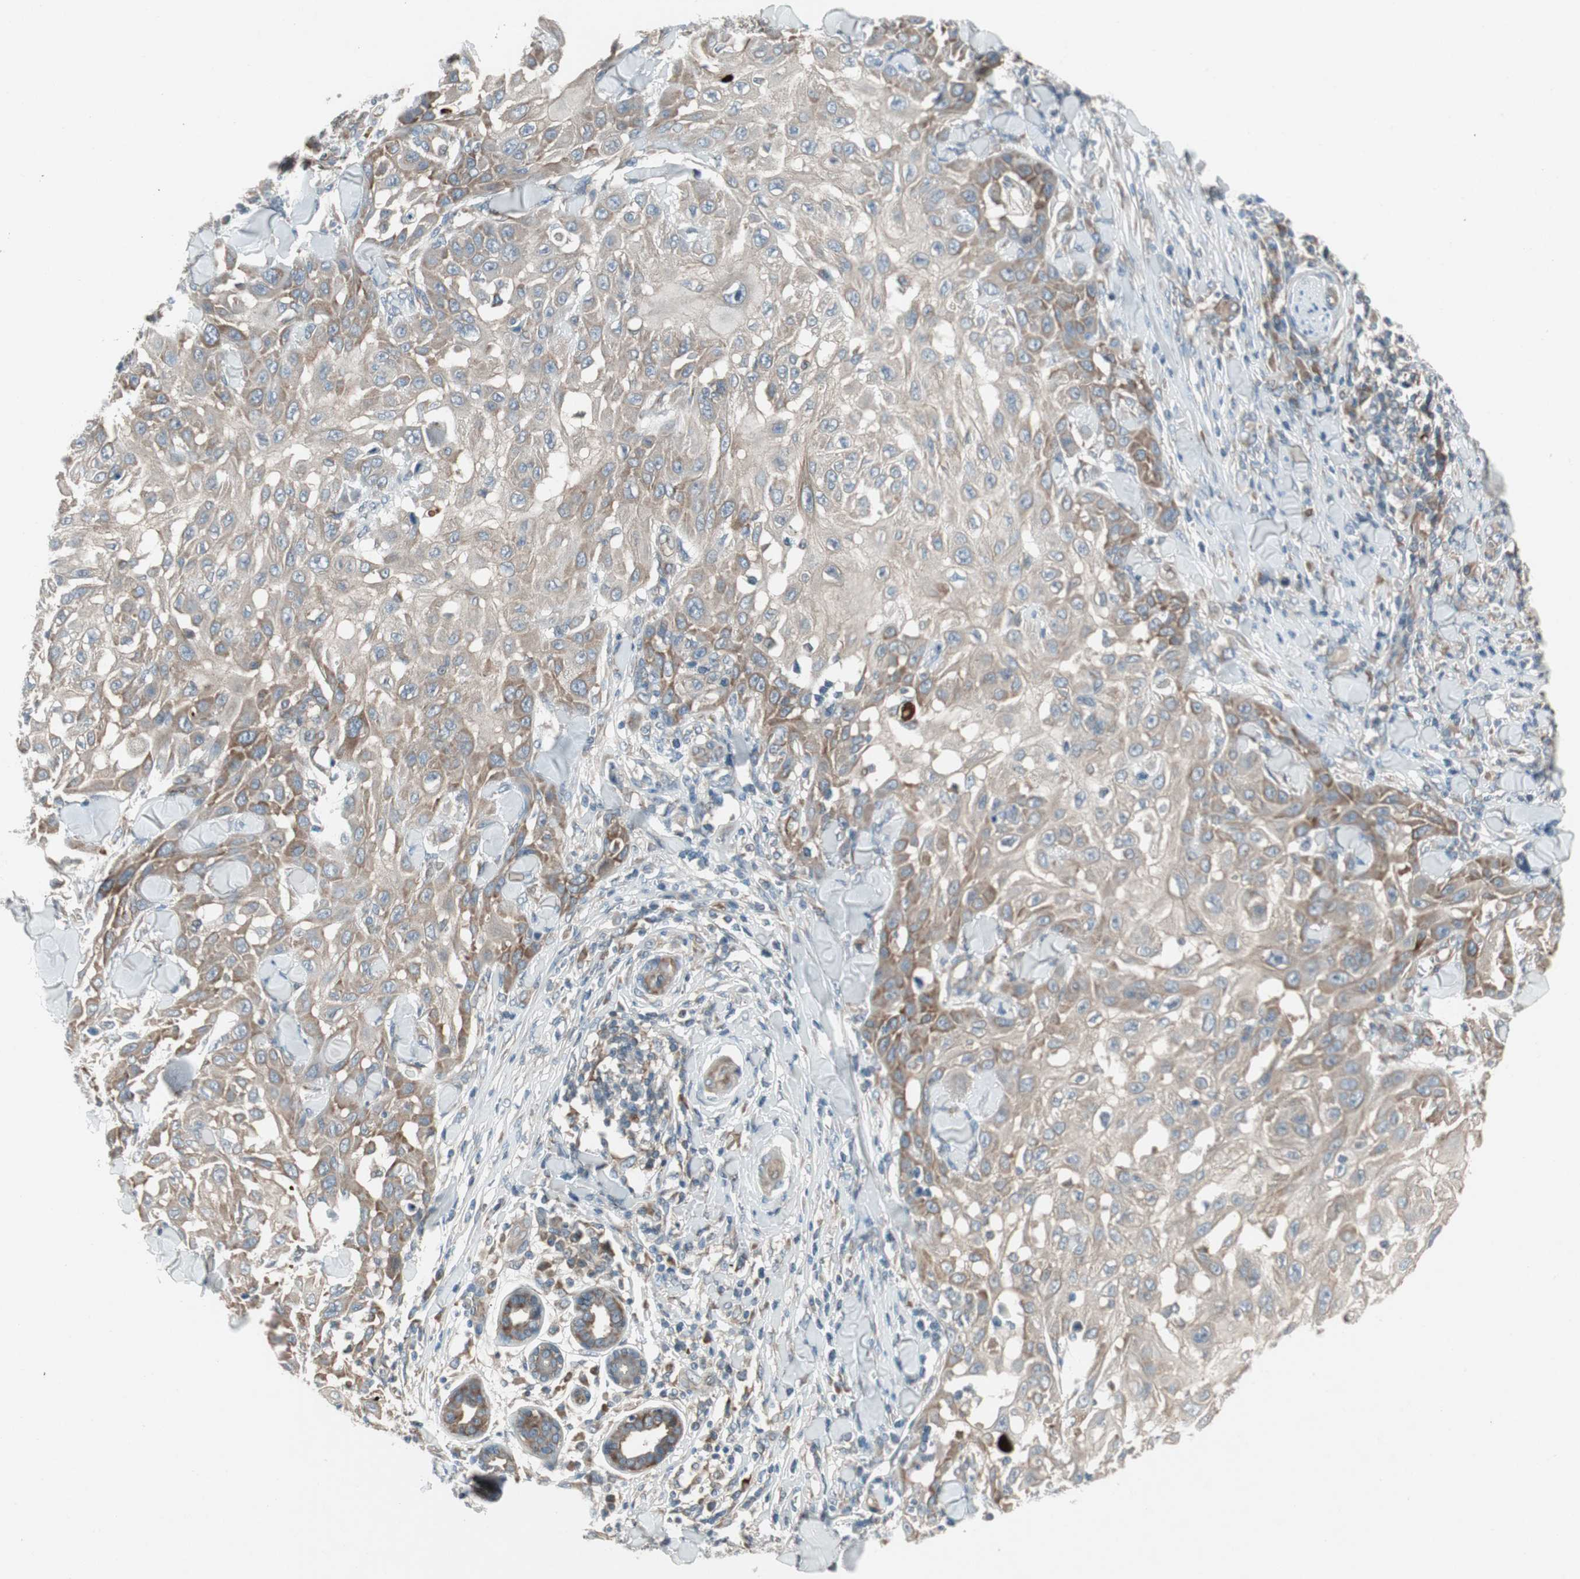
{"staining": {"intensity": "moderate", "quantity": ">75%", "location": "cytoplasmic/membranous"}, "tissue": "skin cancer", "cell_type": "Tumor cells", "image_type": "cancer", "snomed": [{"axis": "morphology", "description": "Squamous cell carcinoma, NOS"}, {"axis": "topography", "description": "Skin"}], "caption": "There is medium levels of moderate cytoplasmic/membranous staining in tumor cells of skin squamous cell carcinoma, as demonstrated by immunohistochemical staining (brown color).", "gene": "PANK2", "patient": {"sex": "male", "age": 24}}